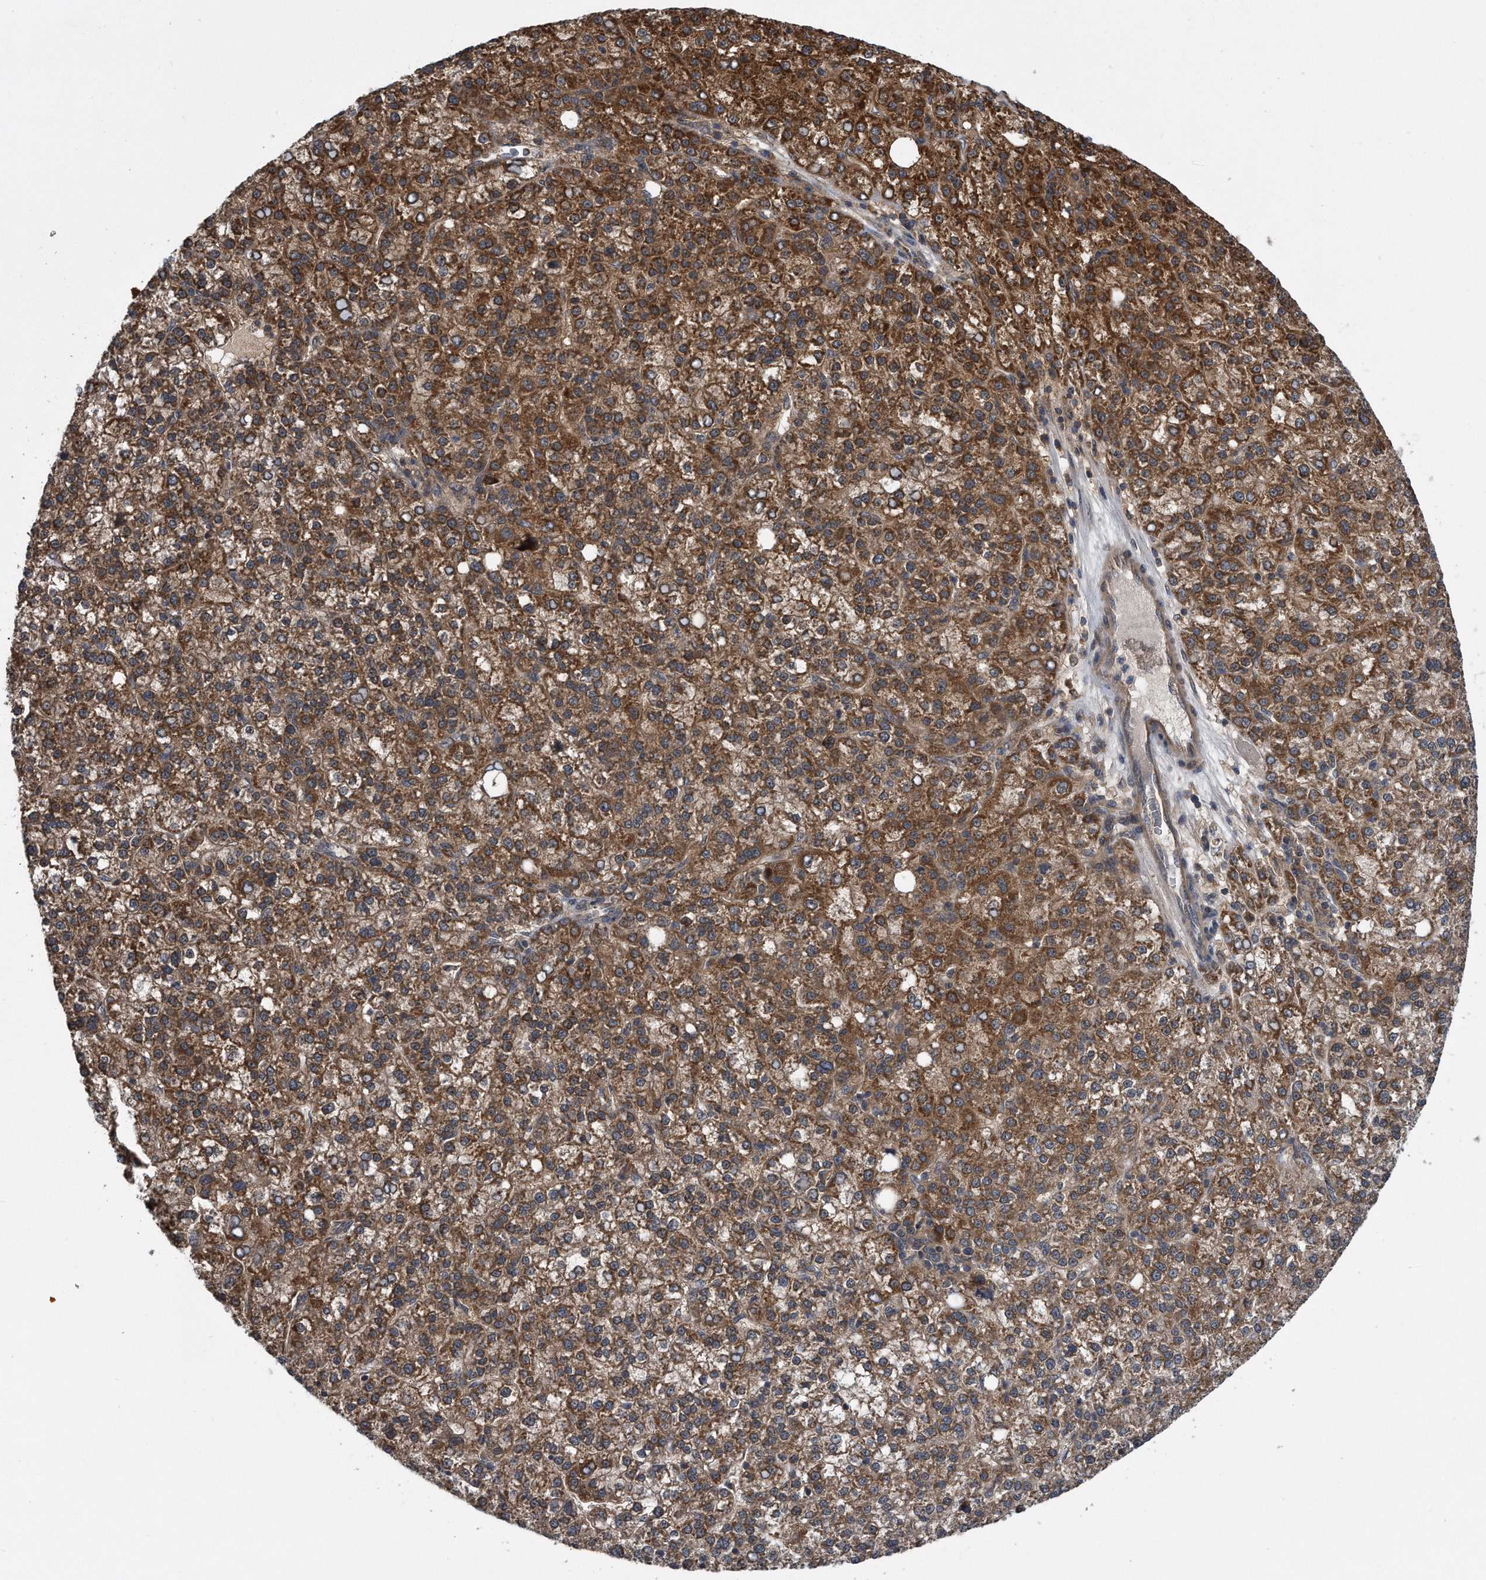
{"staining": {"intensity": "moderate", "quantity": ">75%", "location": "cytoplasmic/membranous"}, "tissue": "liver cancer", "cell_type": "Tumor cells", "image_type": "cancer", "snomed": [{"axis": "morphology", "description": "Carcinoma, Hepatocellular, NOS"}, {"axis": "topography", "description": "Liver"}], "caption": "Protein analysis of hepatocellular carcinoma (liver) tissue shows moderate cytoplasmic/membranous staining in about >75% of tumor cells.", "gene": "ALPK2", "patient": {"sex": "female", "age": 58}}